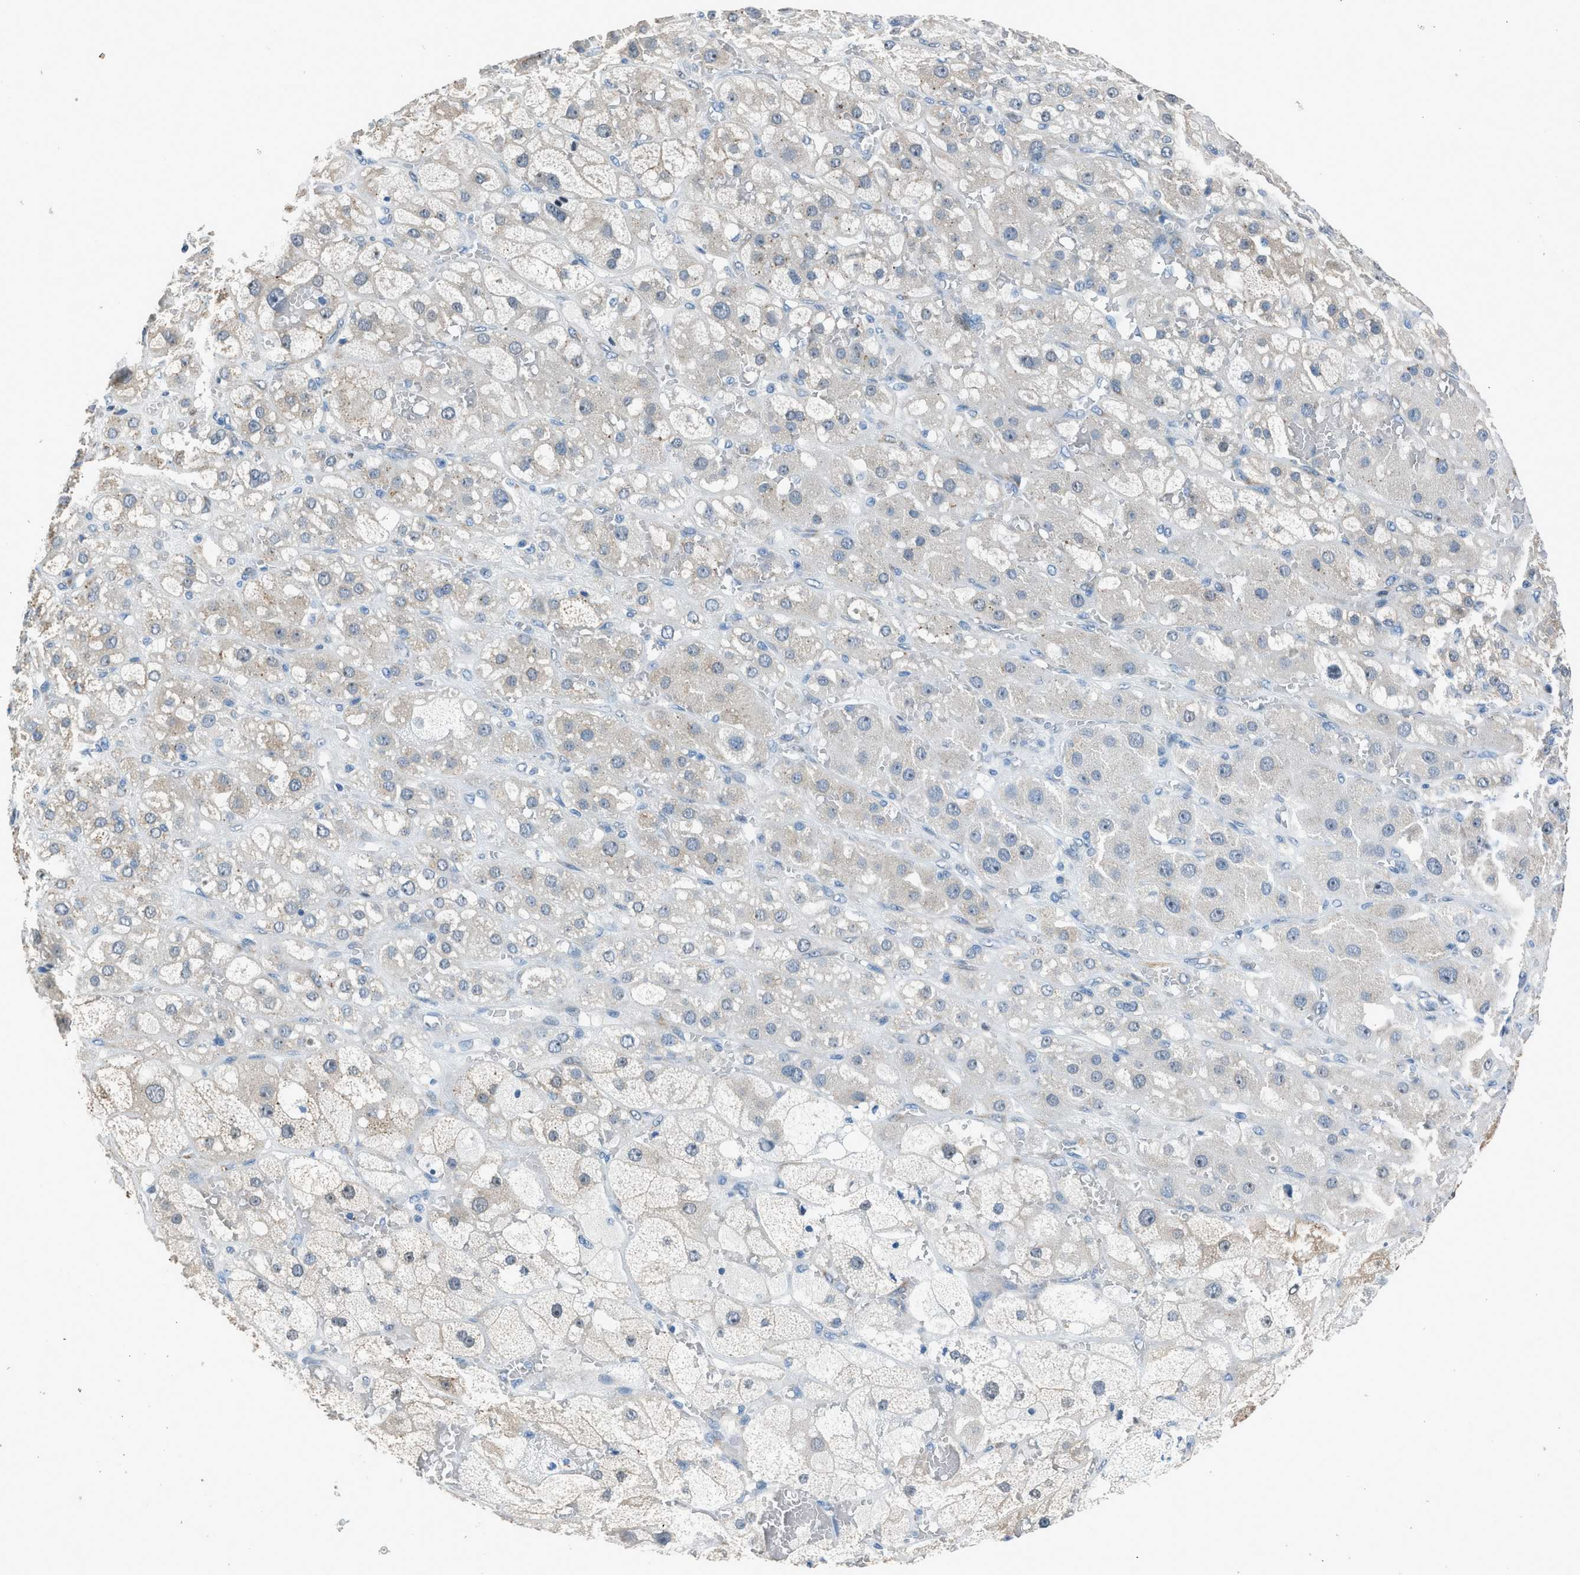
{"staining": {"intensity": "moderate", "quantity": "<25%", "location": "cytoplasmic/membranous"}, "tissue": "adrenal gland", "cell_type": "Glandular cells", "image_type": "normal", "snomed": [{"axis": "morphology", "description": "Normal tissue, NOS"}, {"axis": "topography", "description": "Adrenal gland"}], "caption": "Normal adrenal gland shows moderate cytoplasmic/membranous expression in approximately <25% of glandular cells The protein is shown in brown color, while the nuclei are stained blue..", "gene": "RNF41", "patient": {"sex": "female", "age": 47}}